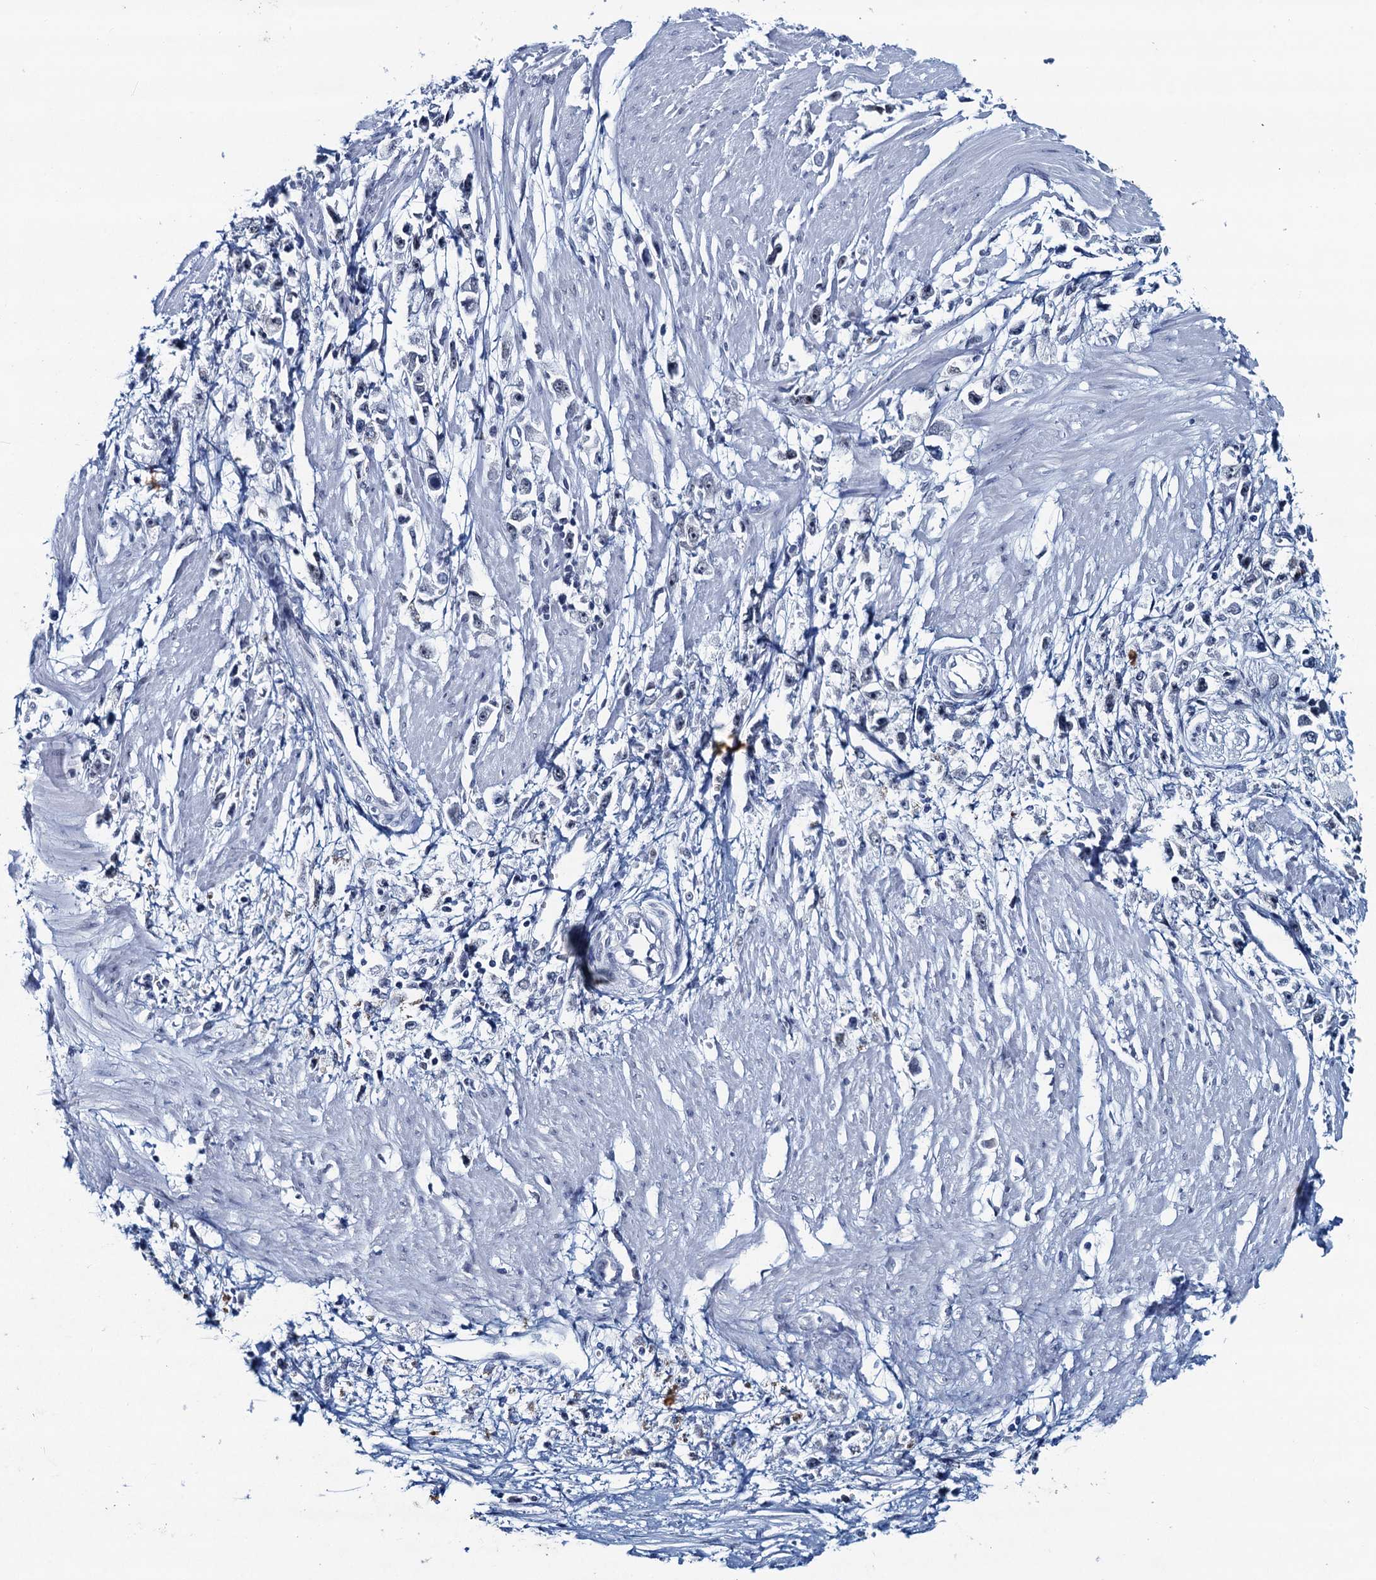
{"staining": {"intensity": "negative", "quantity": "none", "location": "none"}, "tissue": "stomach cancer", "cell_type": "Tumor cells", "image_type": "cancer", "snomed": [{"axis": "morphology", "description": "Adenocarcinoma, NOS"}, {"axis": "topography", "description": "Stomach"}], "caption": "Immunohistochemistry photomicrograph of adenocarcinoma (stomach) stained for a protein (brown), which displays no expression in tumor cells. The staining was performed using DAB to visualize the protein expression in brown, while the nuclei were stained in blue with hematoxylin (Magnification: 20x).", "gene": "HAPSTR1", "patient": {"sex": "female", "age": 59}}